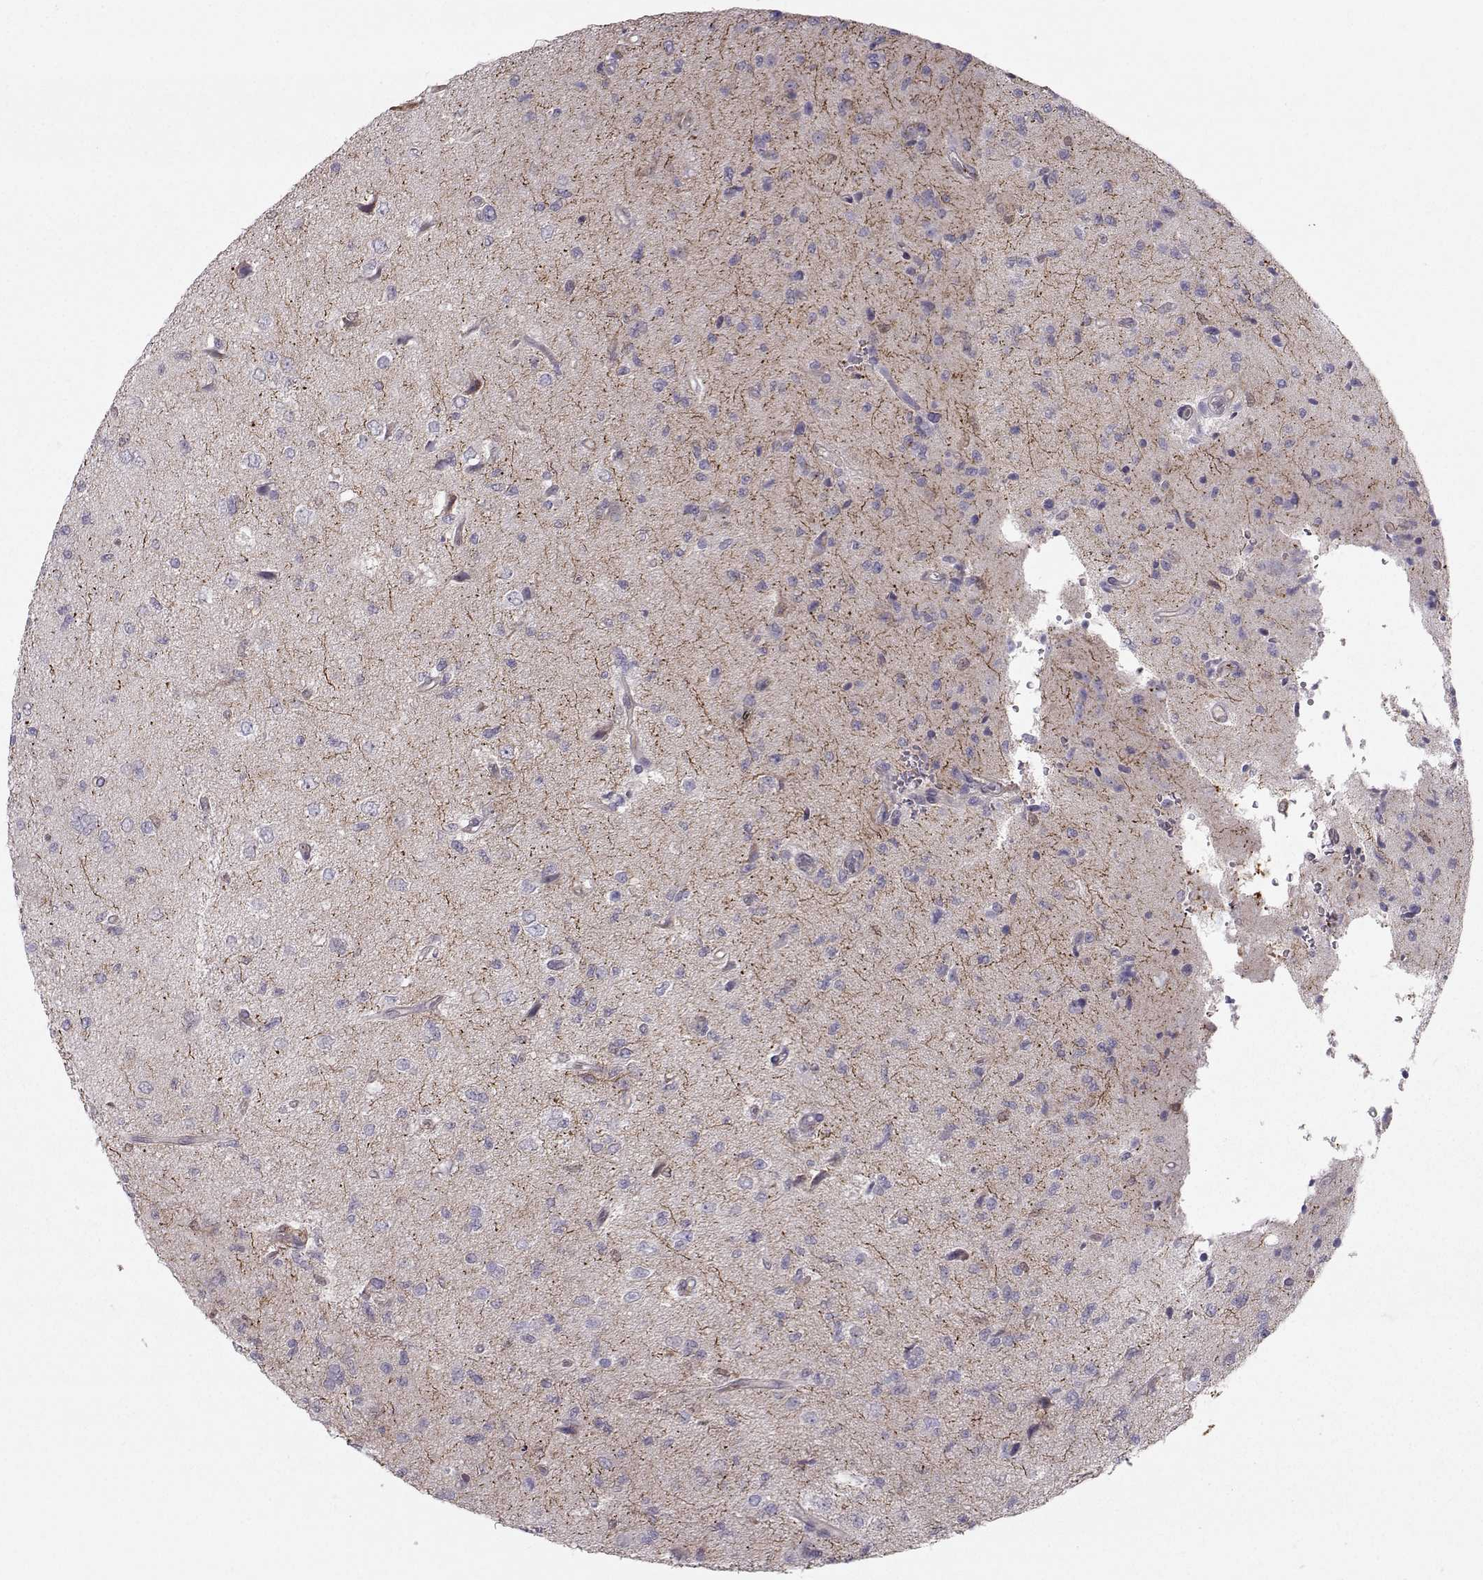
{"staining": {"intensity": "negative", "quantity": "none", "location": "none"}, "tissue": "glioma", "cell_type": "Tumor cells", "image_type": "cancer", "snomed": [{"axis": "morphology", "description": "Glioma, malignant, High grade"}, {"axis": "topography", "description": "Brain"}], "caption": "This histopathology image is of glioma stained with immunohistochemistry (IHC) to label a protein in brown with the nuclei are counter-stained blue. There is no staining in tumor cells.", "gene": "ASB16", "patient": {"sex": "male", "age": 56}}